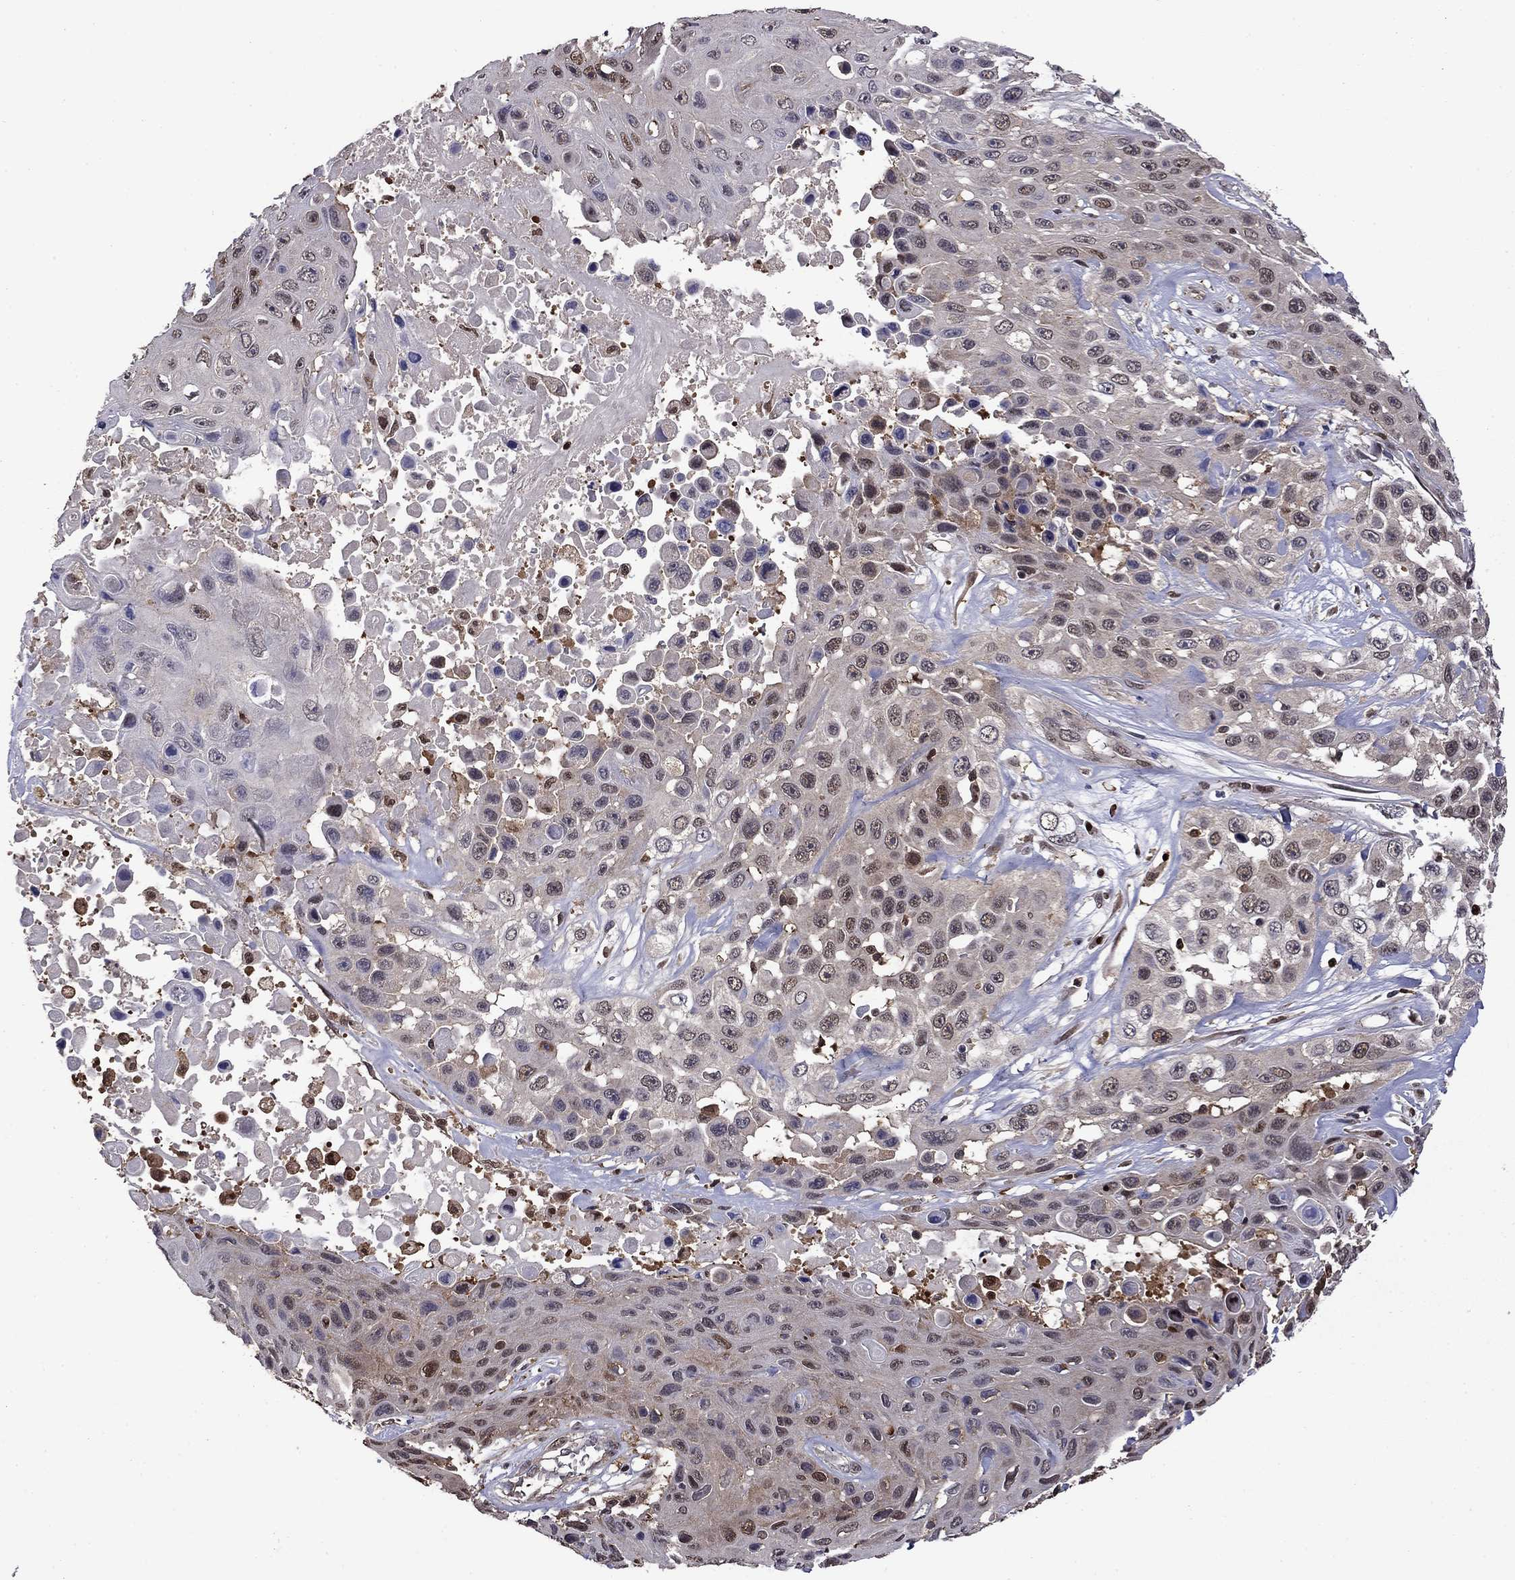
{"staining": {"intensity": "moderate", "quantity": "<25%", "location": "nuclear"}, "tissue": "skin cancer", "cell_type": "Tumor cells", "image_type": "cancer", "snomed": [{"axis": "morphology", "description": "Squamous cell carcinoma, NOS"}, {"axis": "topography", "description": "Skin"}], "caption": "Skin squamous cell carcinoma tissue reveals moderate nuclear staining in about <25% of tumor cells", "gene": "APPBP2", "patient": {"sex": "male", "age": 82}}